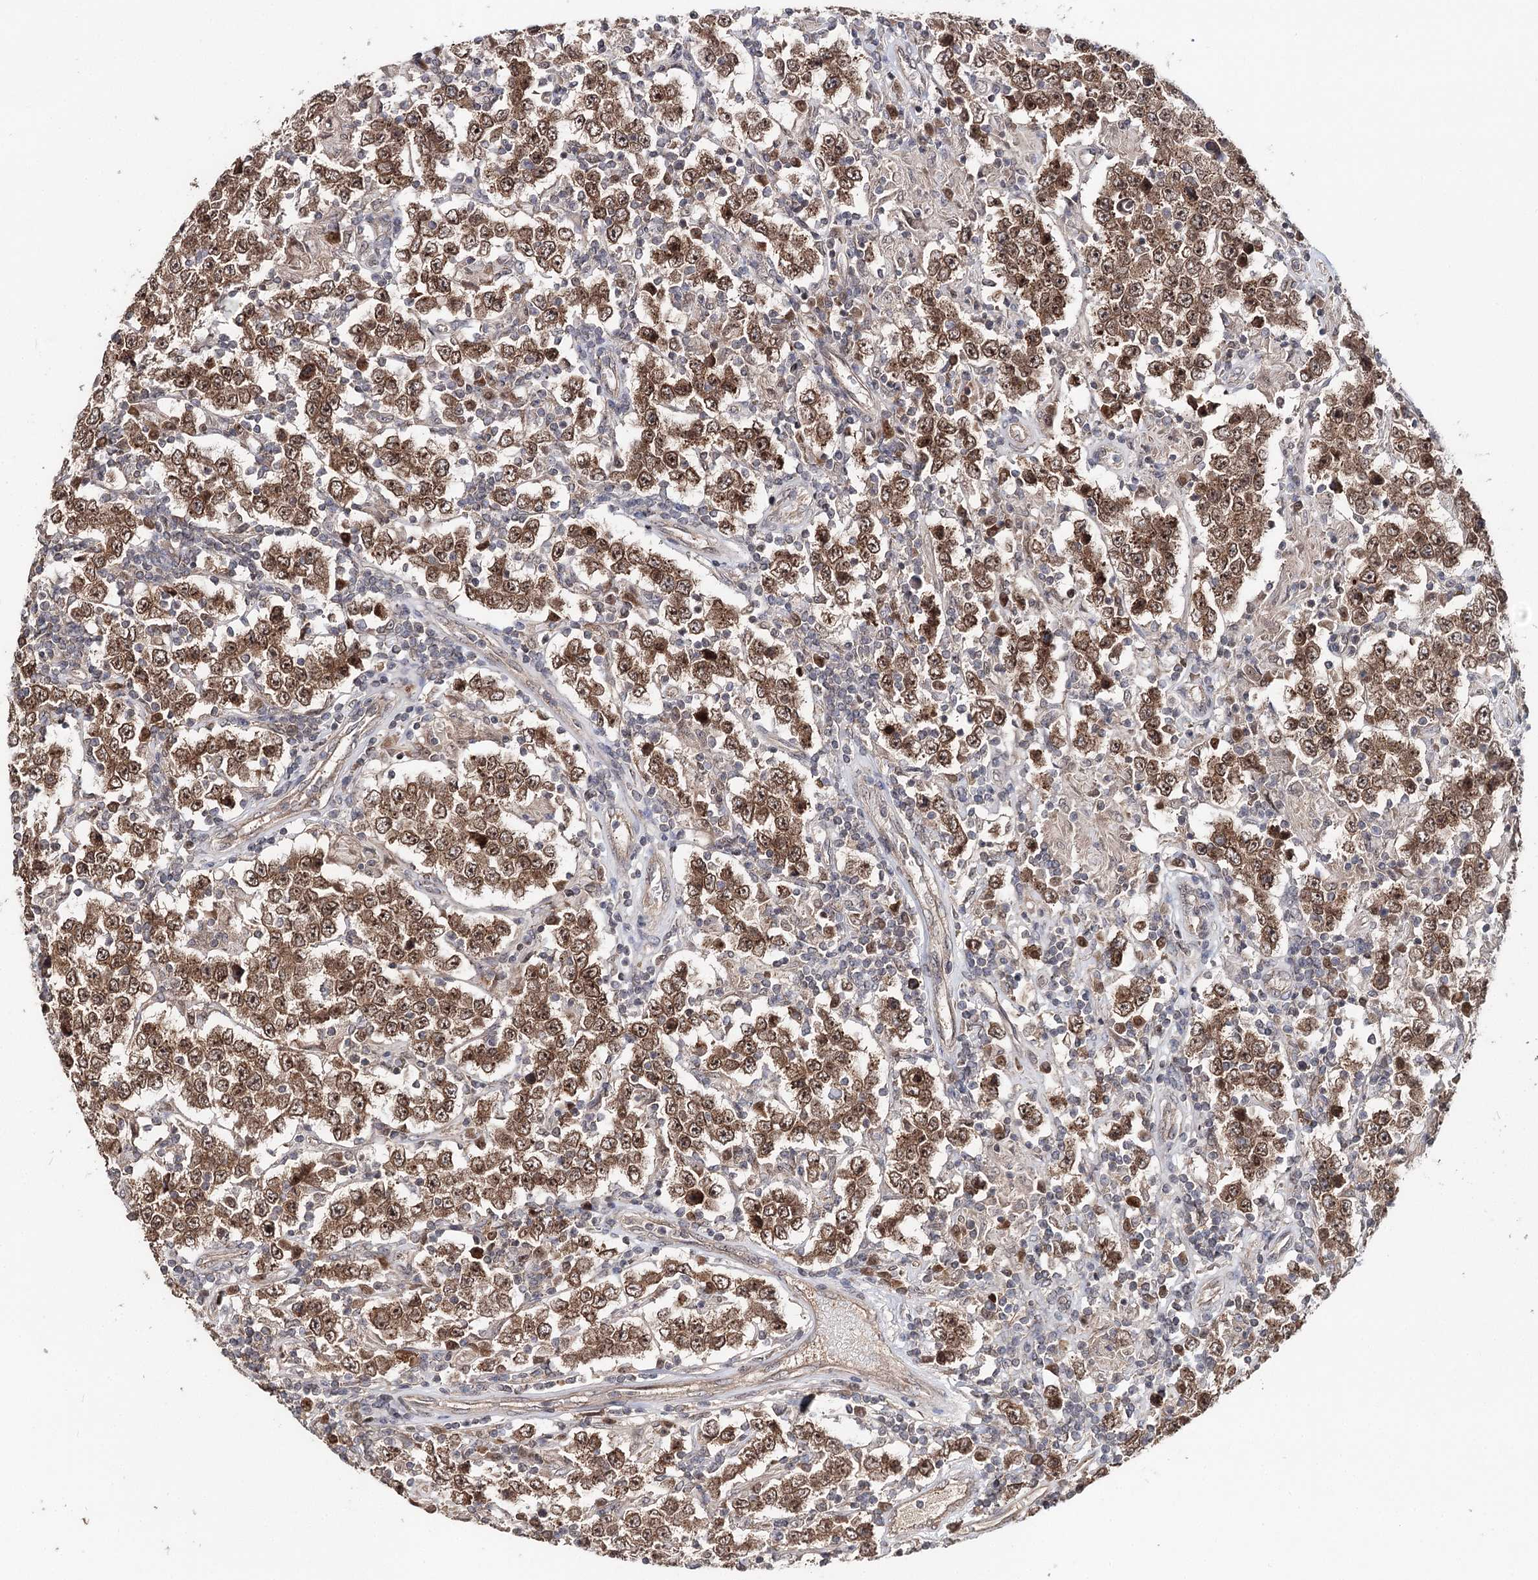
{"staining": {"intensity": "moderate", "quantity": ">75%", "location": "cytoplasmic/membranous,nuclear"}, "tissue": "testis cancer", "cell_type": "Tumor cells", "image_type": "cancer", "snomed": [{"axis": "morphology", "description": "Normal tissue, NOS"}, {"axis": "morphology", "description": "Urothelial carcinoma, High grade"}, {"axis": "morphology", "description": "Seminoma, NOS"}, {"axis": "morphology", "description": "Carcinoma, Embryonal, NOS"}, {"axis": "topography", "description": "Urinary bladder"}, {"axis": "topography", "description": "Testis"}], "caption": "Testis cancer (embryonal carcinoma) tissue shows moderate cytoplasmic/membranous and nuclear positivity in approximately >75% of tumor cells", "gene": "NOPCHAP1", "patient": {"sex": "male", "age": 41}}